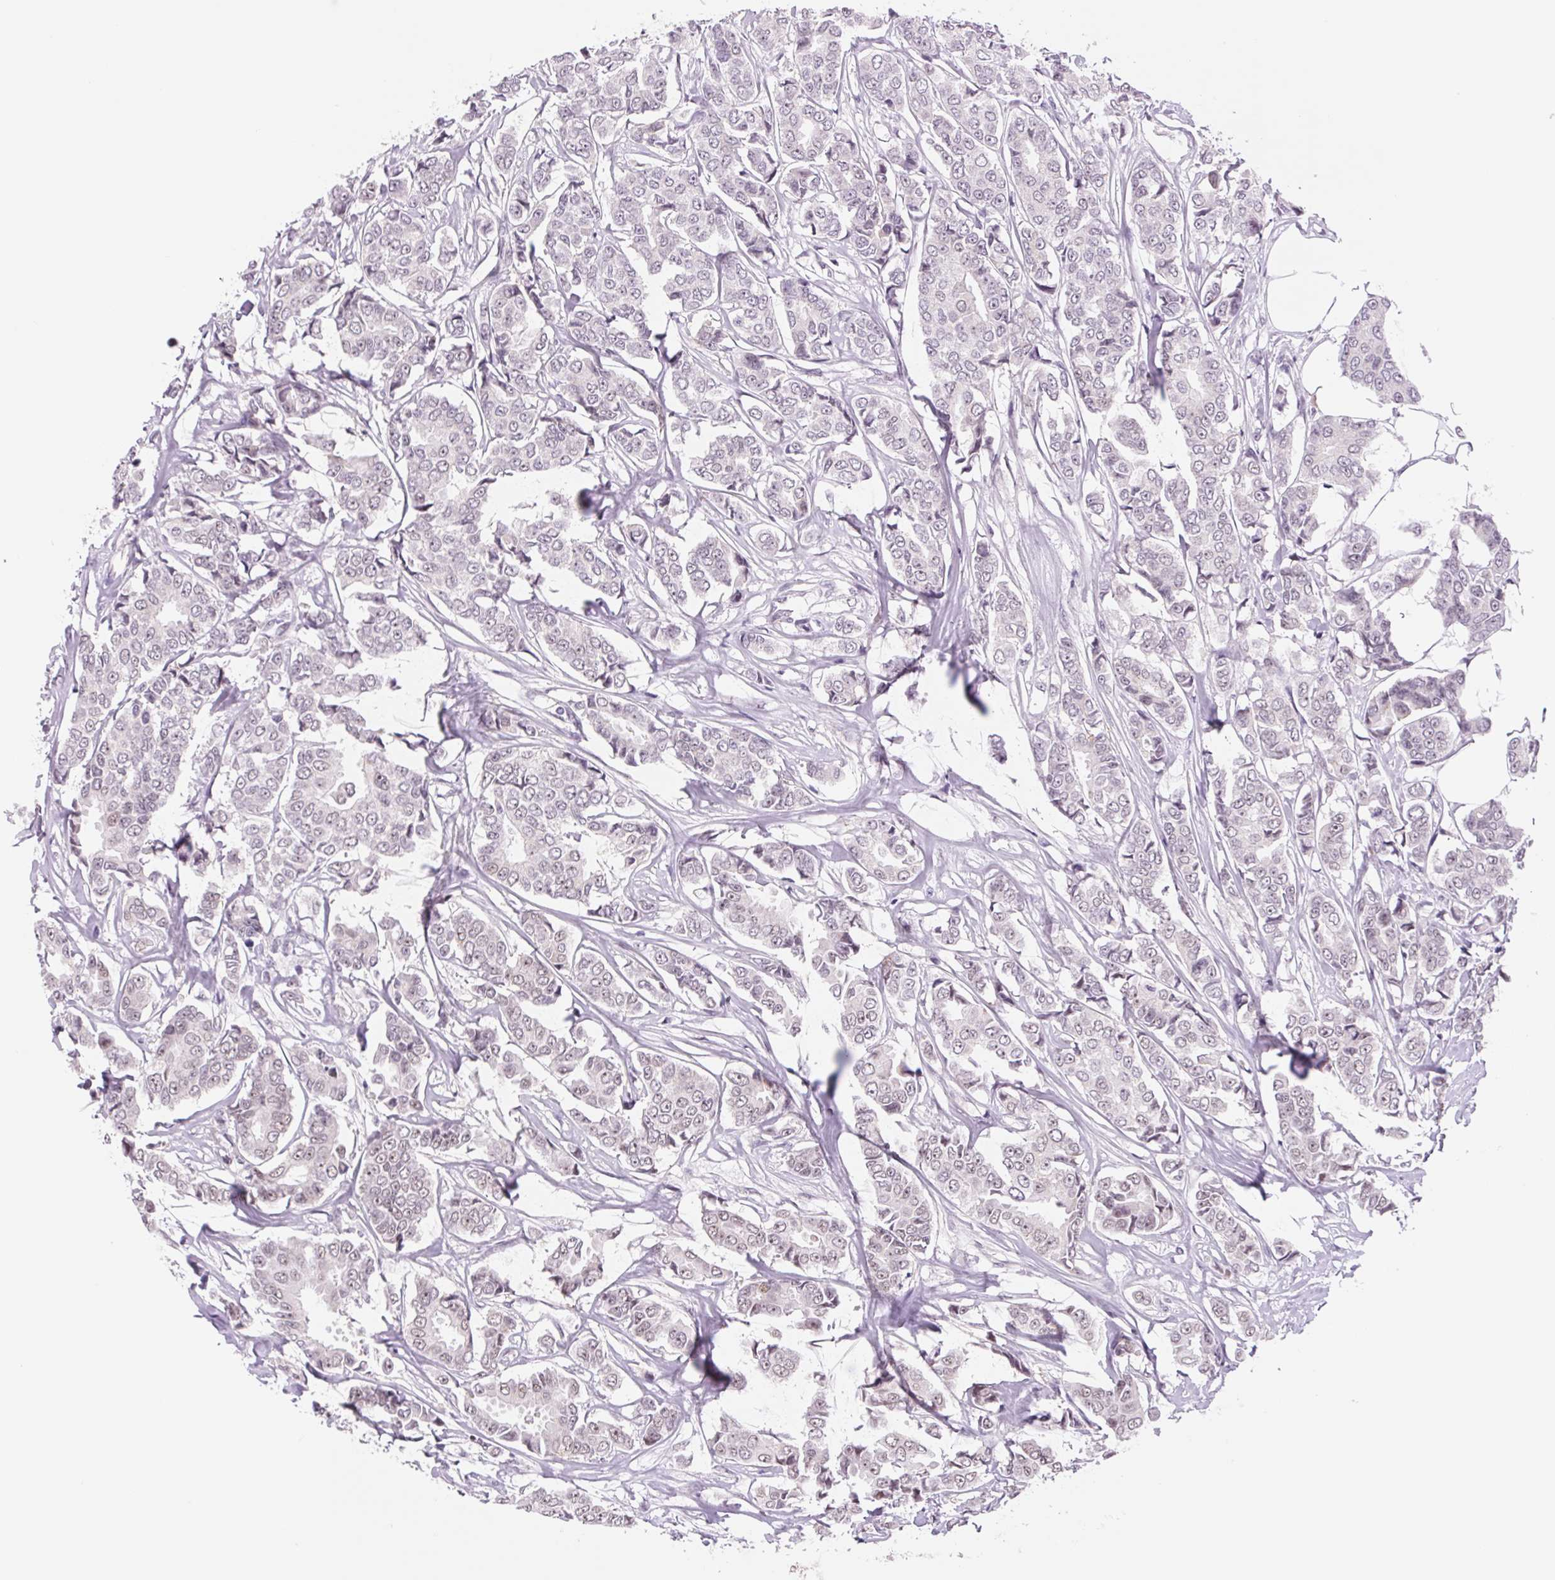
{"staining": {"intensity": "negative", "quantity": "none", "location": "none"}, "tissue": "breast cancer", "cell_type": "Tumor cells", "image_type": "cancer", "snomed": [{"axis": "morphology", "description": "Duct carcinoma"}, {"axis": "topography", "description": "Breast"}], "caption": "IHC histopathology image of neoplastic tissue: human breast cancer stained with DAB (3,3'-diaminobenzidine) displays no significant protein staining in tumor cells.", "gene": "ZC3H14", "patient": {"sex": "female", "age": 94}}